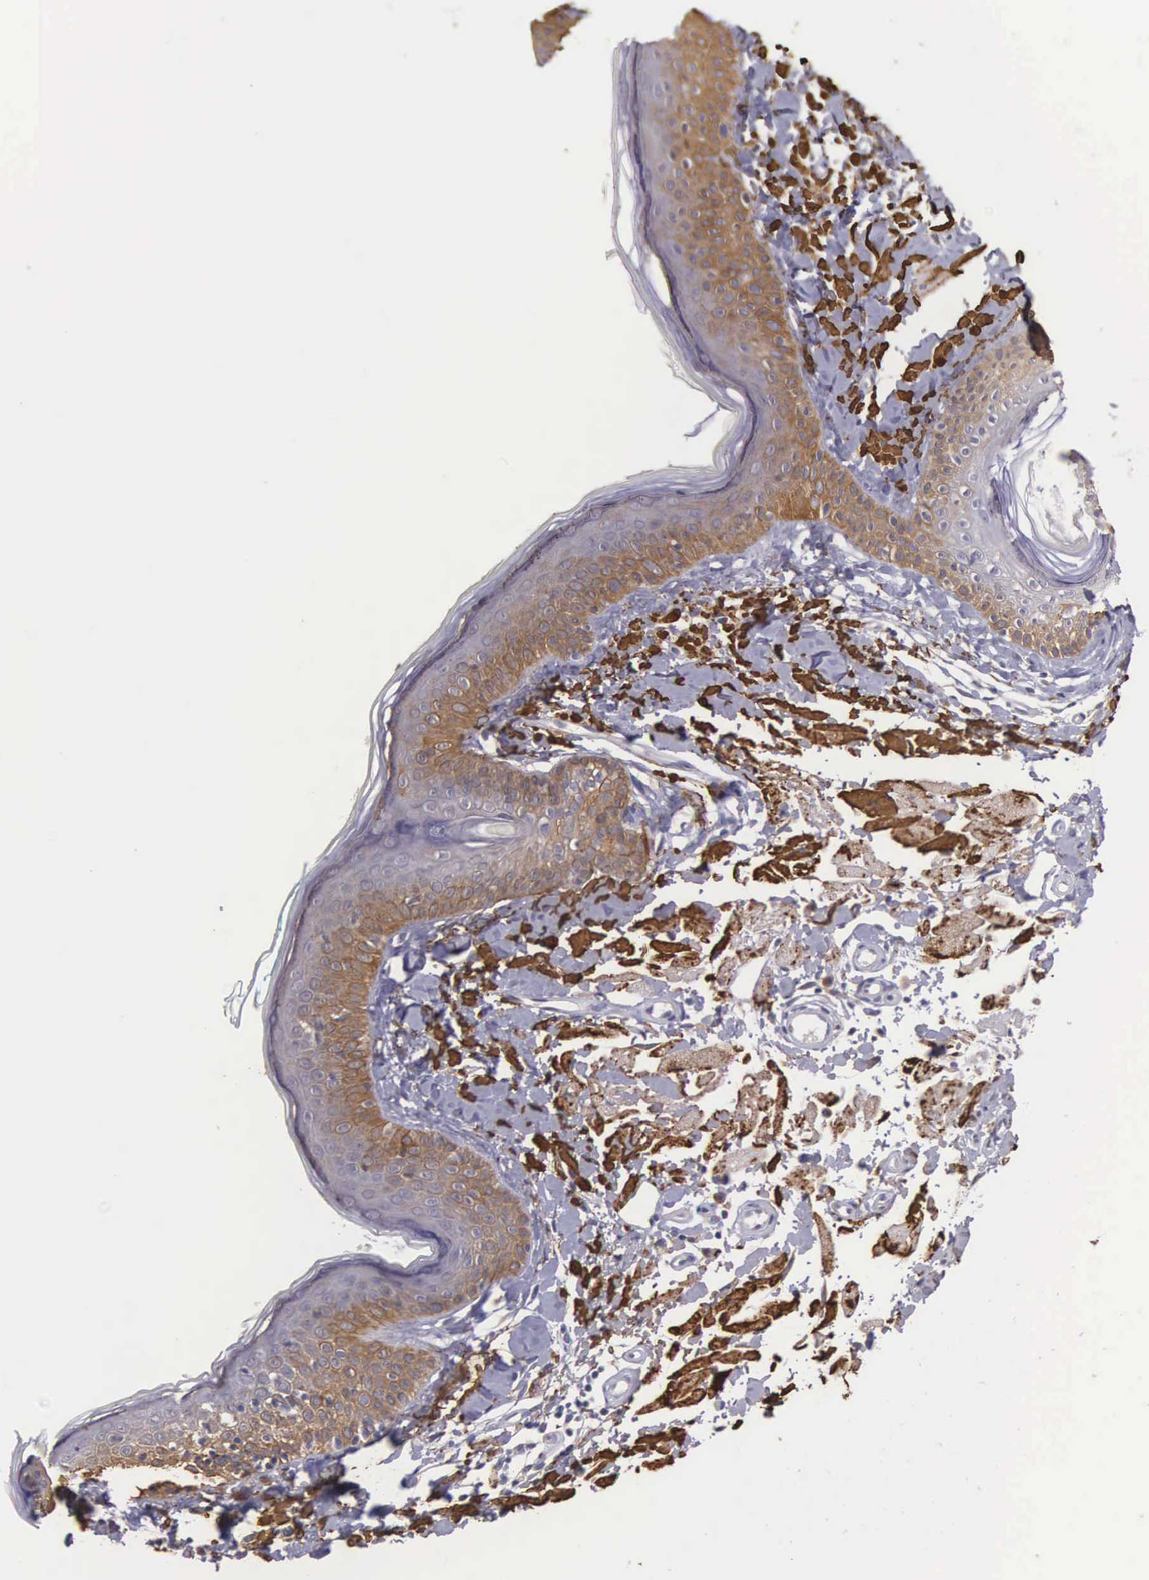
{"staining": {"intensity": "negative", "quantity": "none", "location": "none"}, "tissue": "skin", "cell_type": "Fibroblasts", "image_type": "normal", "snomed": [{"axis": "morphology", "description": "Normal tissue, NOS"}, {"axis": "topography", "description": "Skin"}], "caption": "This is an immunohistochemistry (IHC) image of unremarkable human skin. There is no positivity in fibroblasts.", "gene": "SLC25A21", "patient": {"sex": "male", "age": 86}}